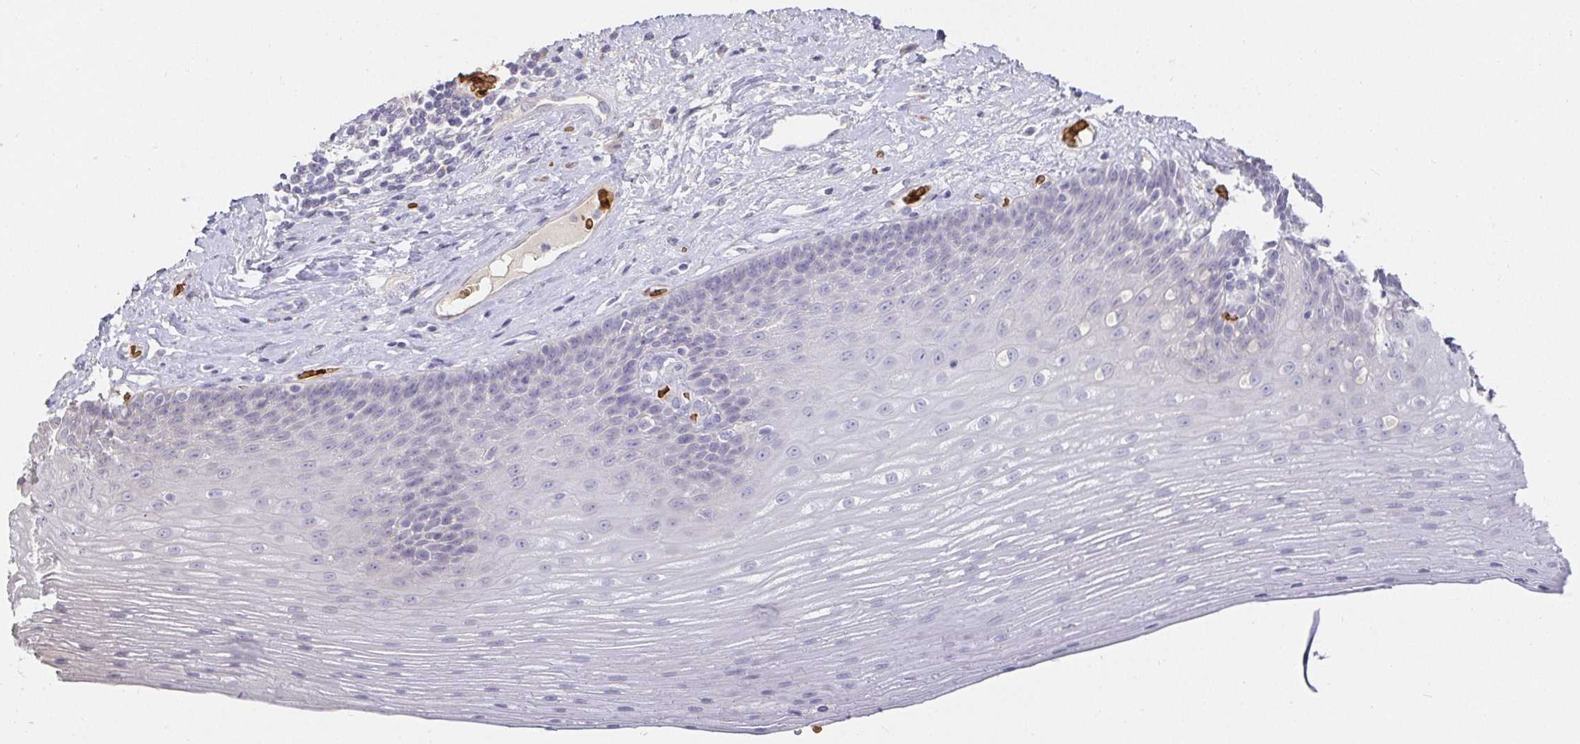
{"staining": {"intensity": "negative", "quantity": "none", "location": "none"}, "tissue": "esophagus", "cell_type": "Squamous epithelial cells", "image_type": "normal", "snomed": [{"axis": "morphology", "description": "Normal tissue, NOS"}, {"axis": "topography", "description": "Esophagus"}], "caption": "Immunohistochemistry (IHC) histopathology image of normal esophagus stained for a protein (brown), which reveals no positivity in squamous epithelial cells.", "gene": "FGF21", "patient": {"sex": "male", "age": 62}}